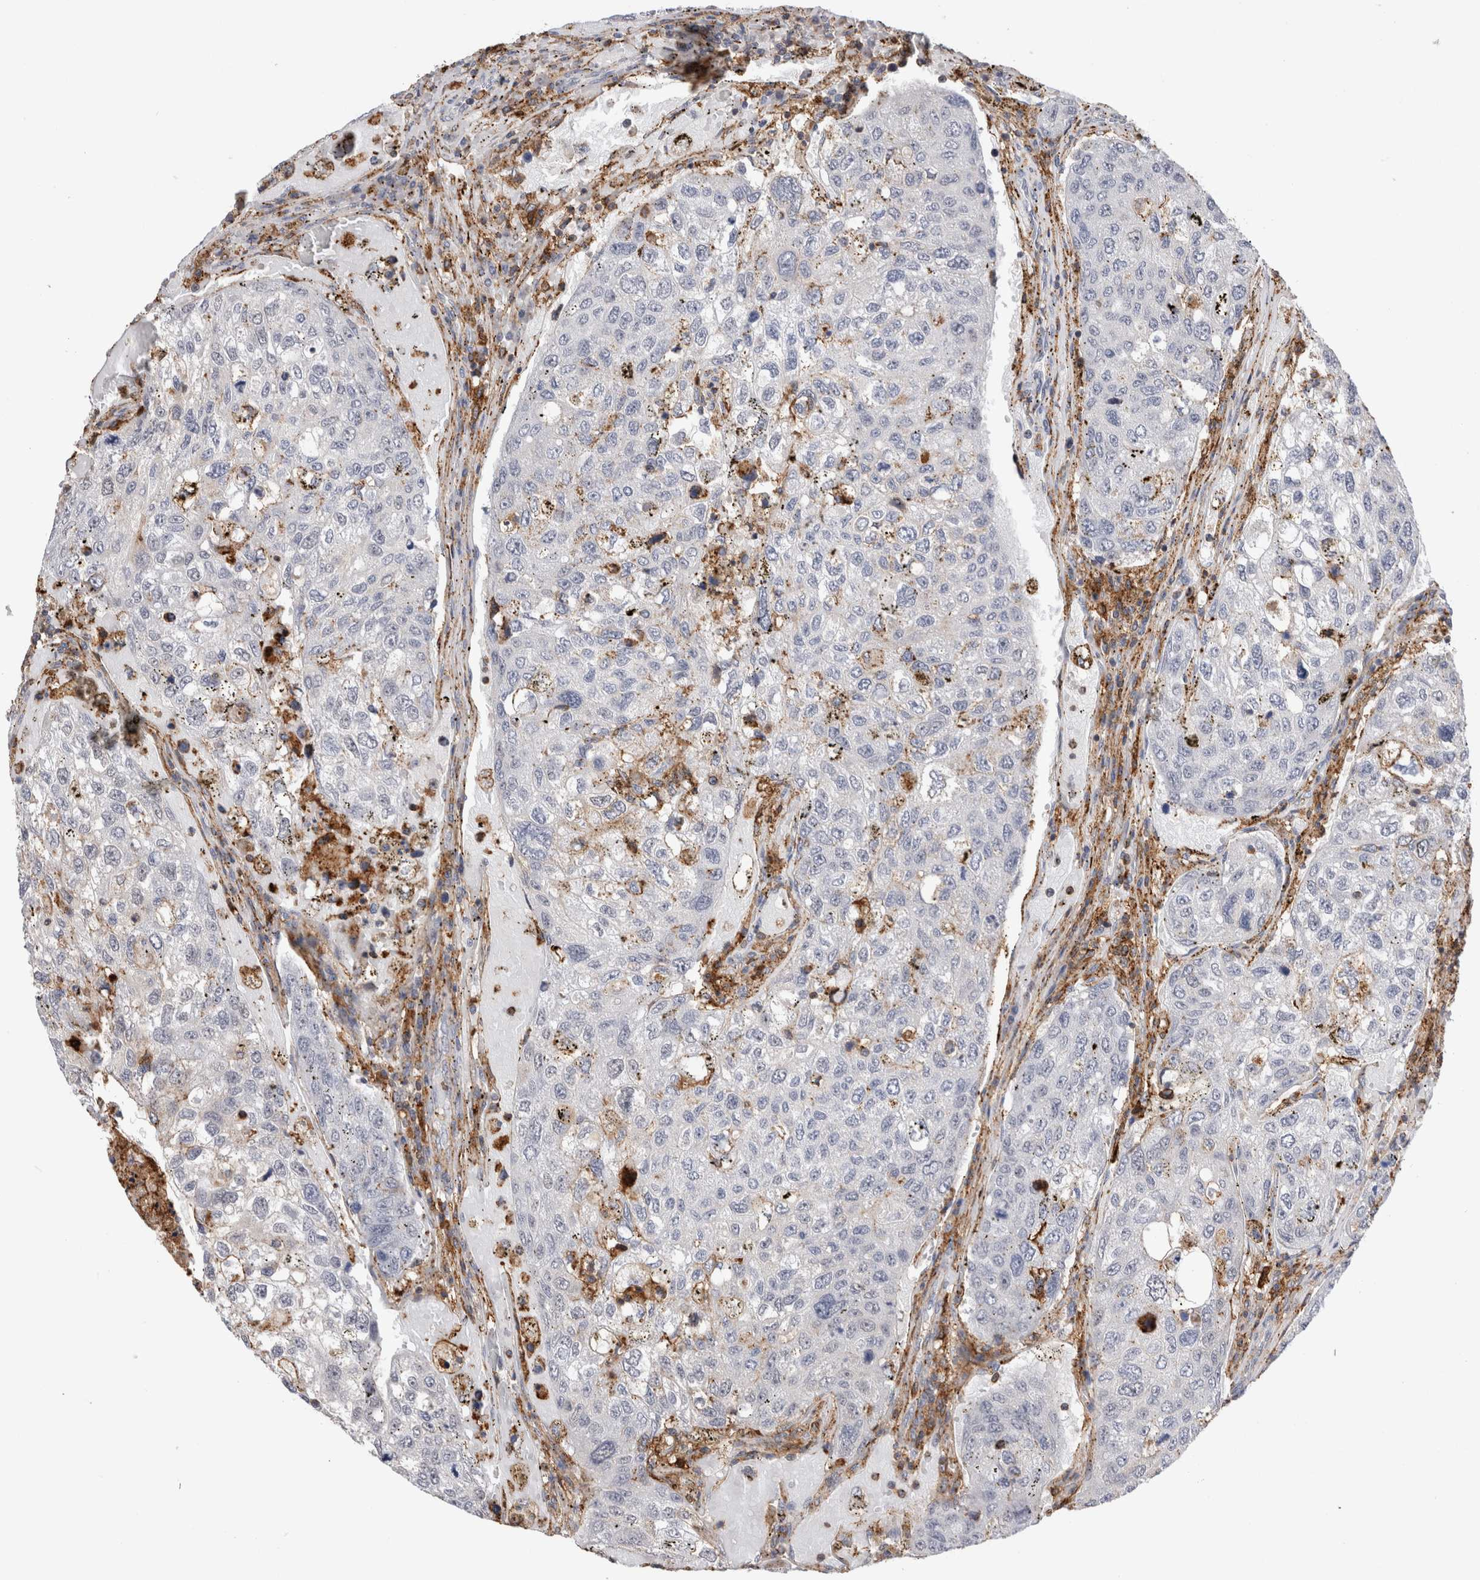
{"staining": {"intensity": "moderate", "quantity": "<25%", "location": "cytoplasmic/membranous"}, "tissue": "urothelial cancer", "cell_type": "Tumor cells", "image_type": "cancer", "snomed": [{"axis": "morphology", "description": "Urothelial carcinoma, High grade"}, {"axis": "topography", "description": "Lymph node"}, {"axis": "topography", "description": "Urinary bladder"}], "caption": "Protein staining of urothelial carcinoma (high-grade) tissue shows moderate cytoplasmic/membranous staining in approximately <25% of tumor cells.", "gene": "CCDC88B", "patient": {"sex": "male", "age": 51}}